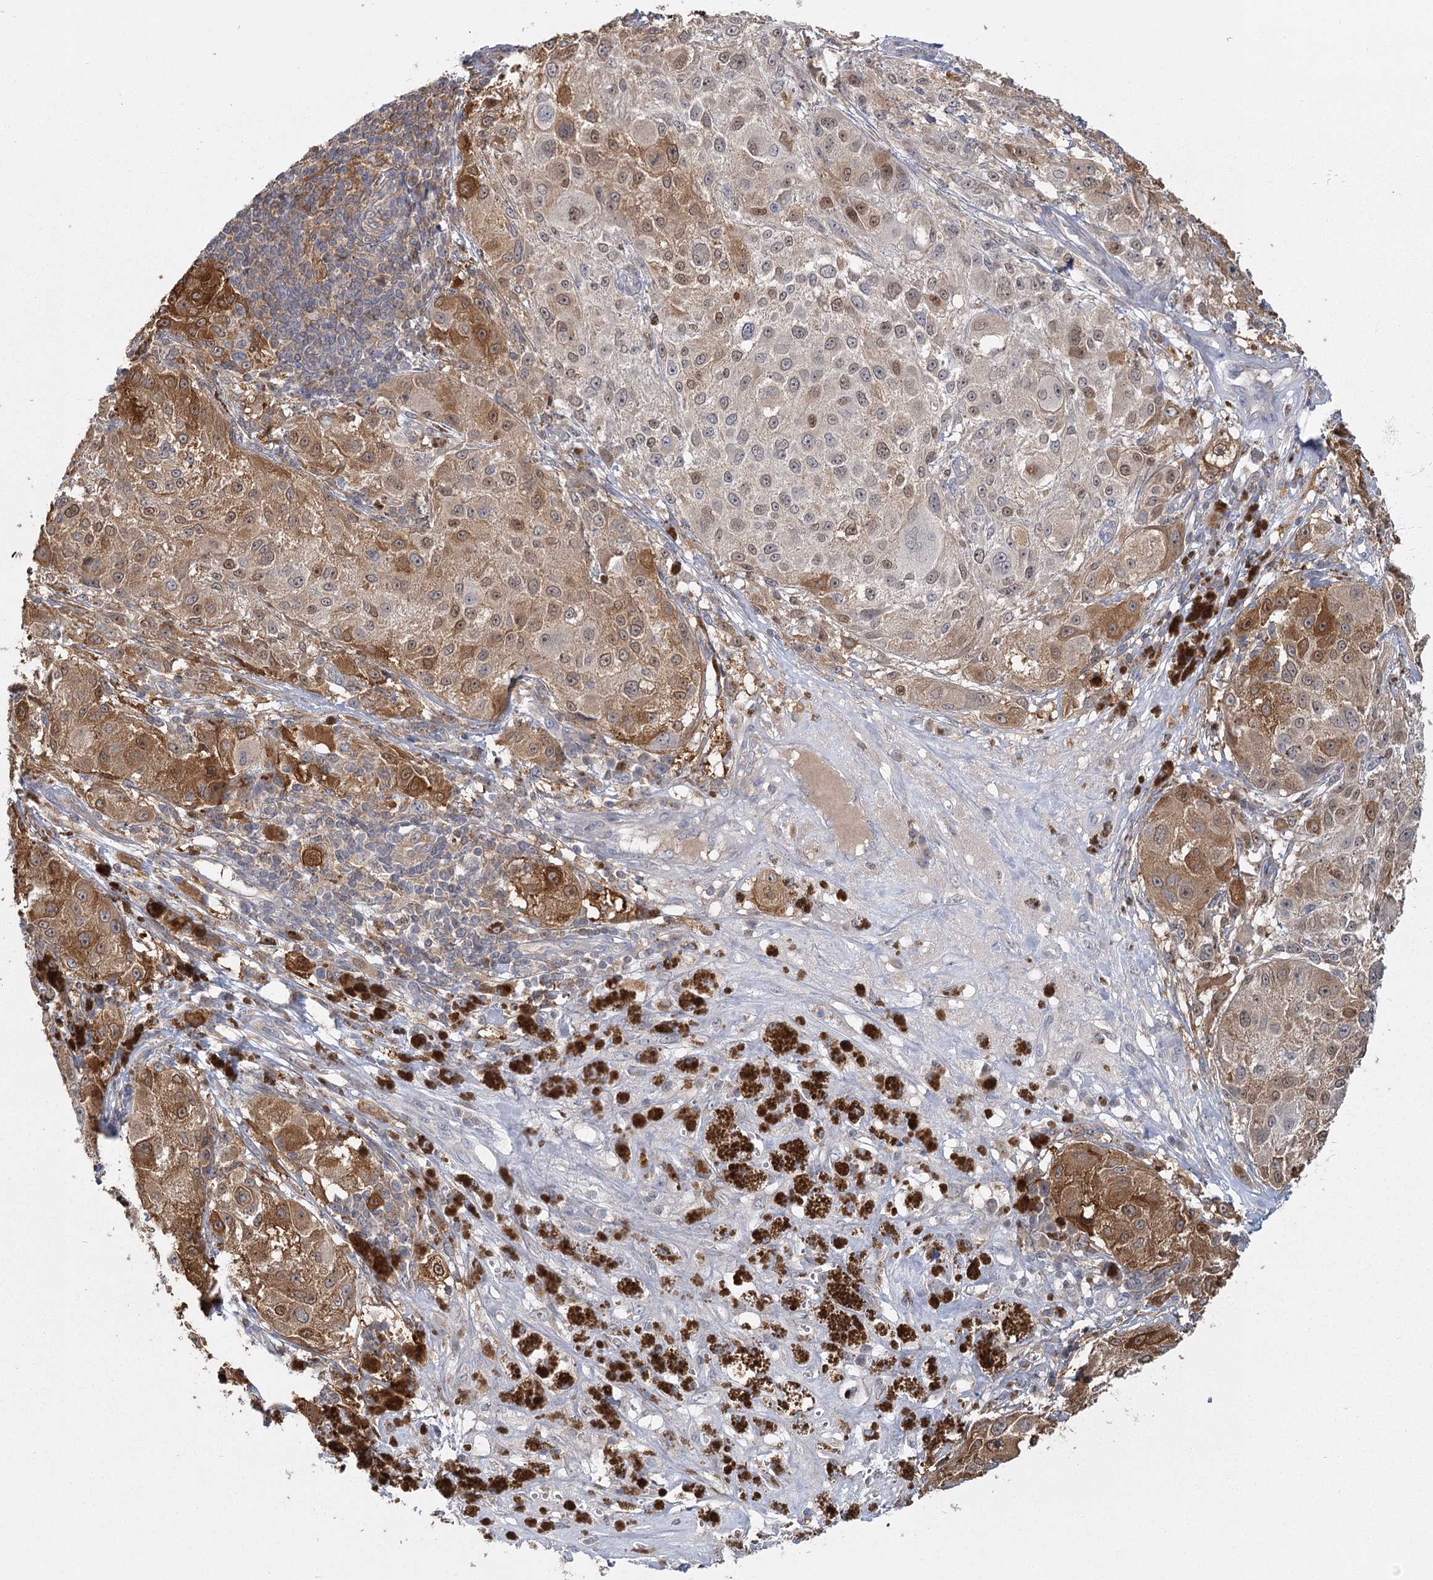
{"staining": {"intensity": "moderate", "quantity": ">75%", "location": "cytoplasmic/membranous,nuclear"}, "tissue": "melanoma", "cell_type": "Tumor cells", "image_type": "cancer", "snomed": [{"axis": "morphology", "description": "Necrosis, NOS"}, {"axis": "morphology", "description": "Malignant melanoma, NOS"}, {"axis": "topography", "description": "Skin"}], "caption": "The histopathology image shows a brown stain indicating the presence of a protein in the cytoplasmic/membranous and nuclear of tumor cells in malignant melanoma.", "gene": "USP11", "patient": {"sex": "female", "age": 87}}